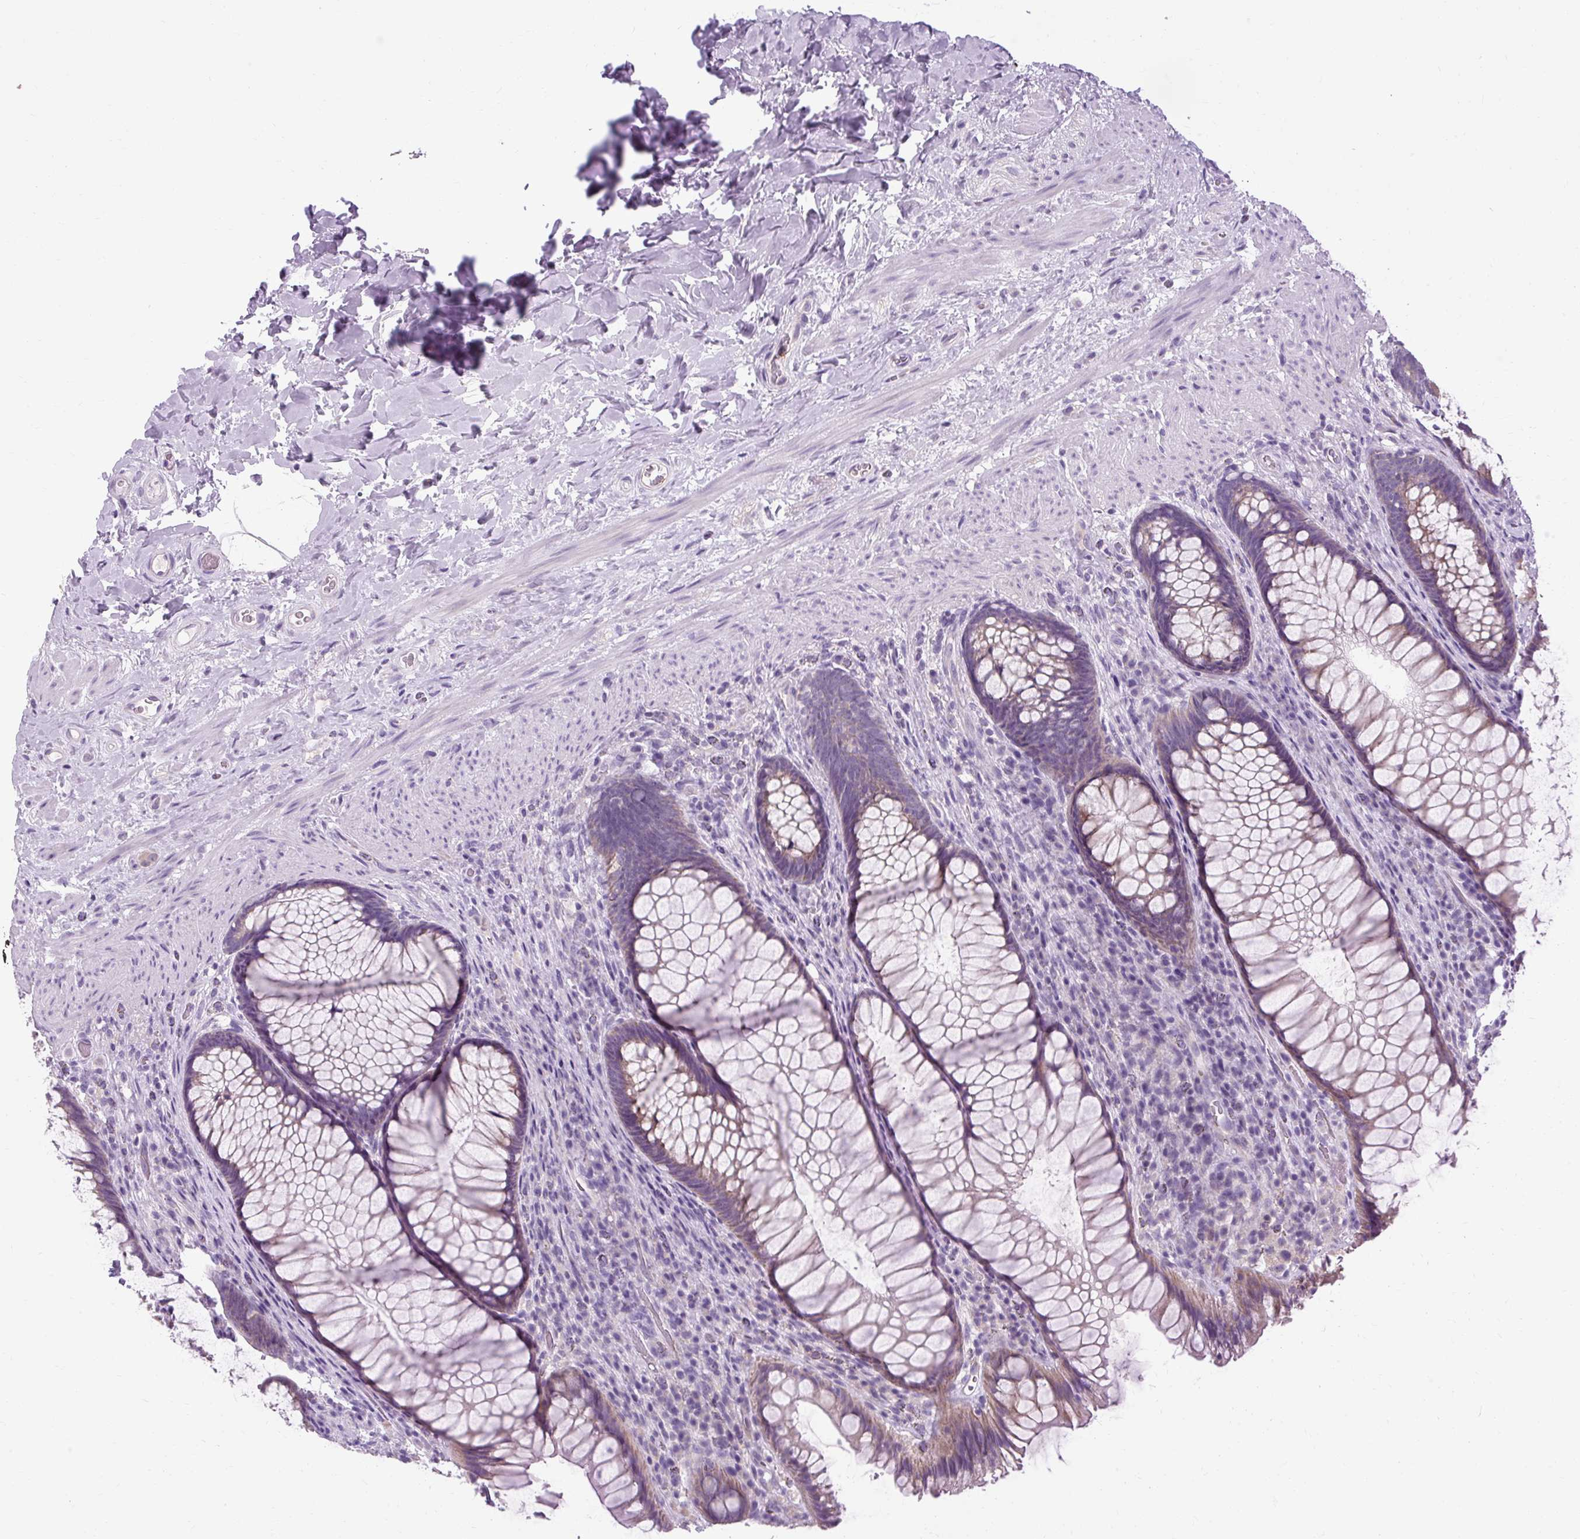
{"staining": {"intensity": "weak", "quantity": ">75%", "location": "cytoplasmic/membranous"}, "tissue": "rectum", "cell_type": "Glandular cells", "image_type": "normal", "snomed": [{"axis": "morphology", "description": "Normal tissue, NOS"}, {"axis": "topography", "description": "Rectum"}], "caption": "An immunohistochemistry (IHC) micrograph of normal tissue is shown. Protein staining in brown shows weak cytoplasmic/membranous positivity in rectum within glandular cells.", "gene": "B3GNT4", "patient": {"sex": "male", "age": 53}}